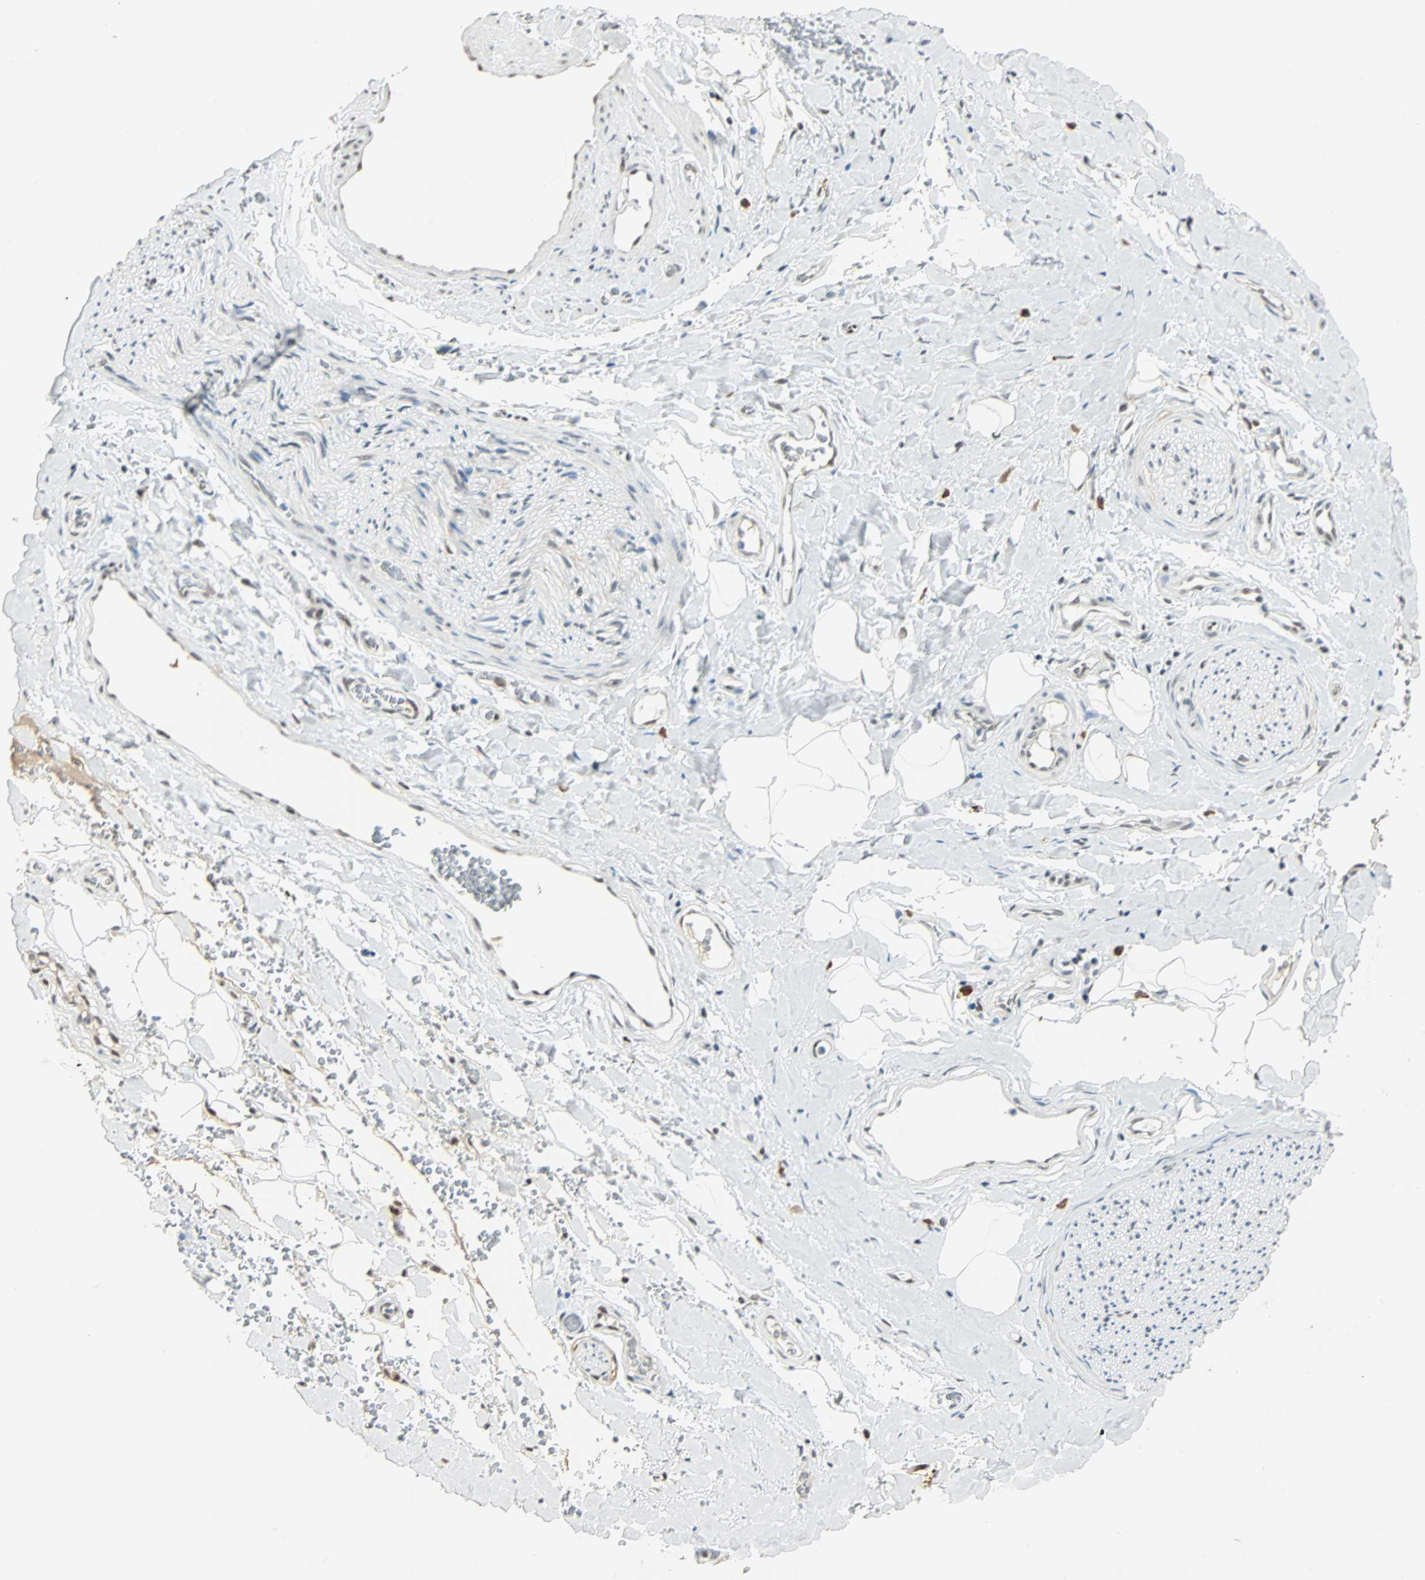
{"staining": {"intensity": "moderate", "quantity": ">75%", "location": "nuclear"}, "tissue": "adipose tissue", "cell_type": "Adipocytes", "image_type": "normal", "snomed": [{"axis": "morphology", "description": "Normal tissue, NOS"}, {"axis": "morphology", "description": "Carcinoma, NOS"}, {"axis": "topography", "description": "Pancreas"}, {"axis": "topography", "description": "Peripheral nerve tissue"}], "caption": "This photomicrograph shows unremarkable adipose tissue stained with immunohistochemistry to label a protein in brown. The nuclear of adipocytes show moderate positivity for the protein. Nuclei are counter-stained blue.", "gene": "NELFE", "patient": {"sex": "female", "age": 29}}